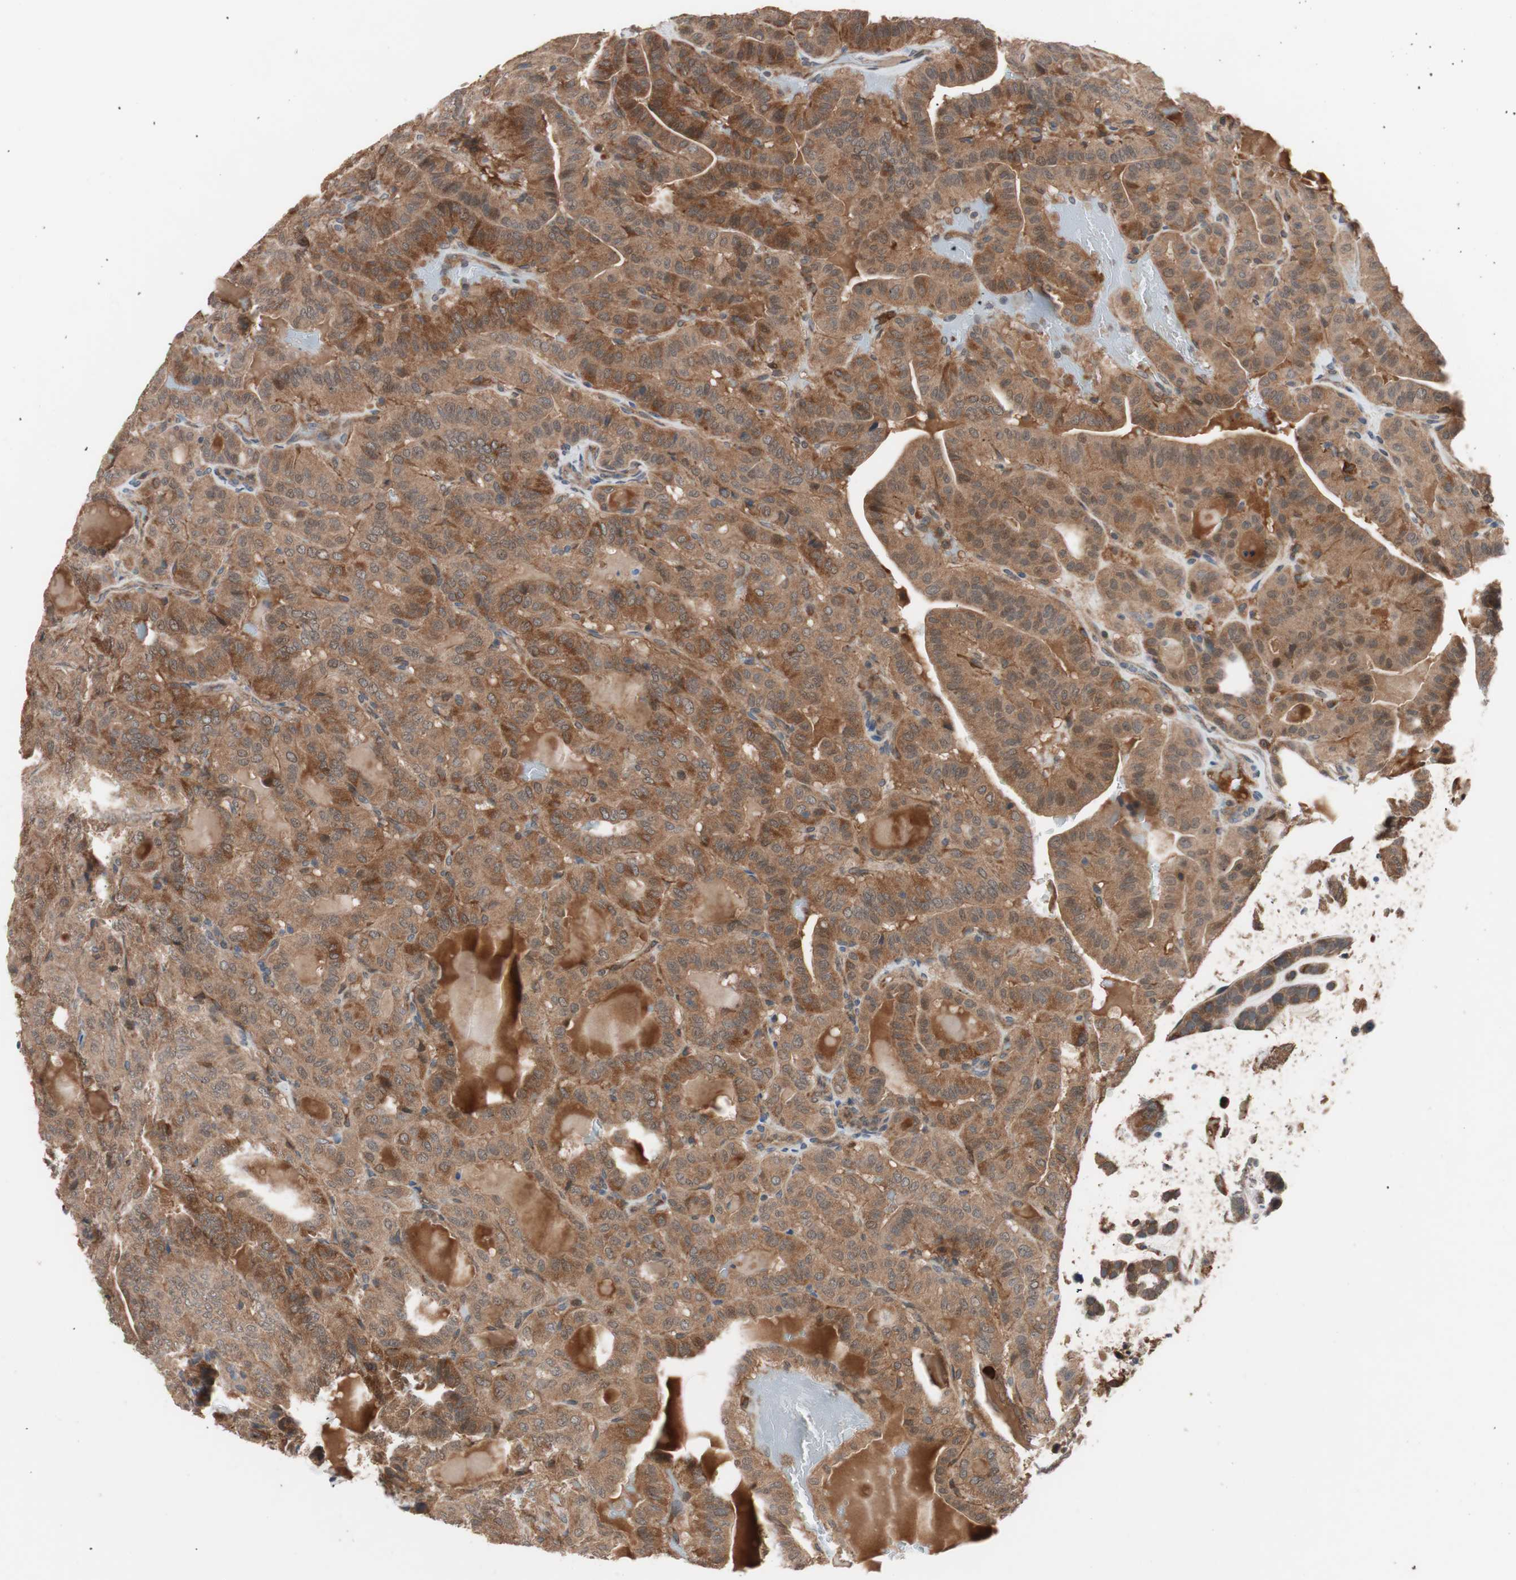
{"staining": {"intensity": "moderate", "quantity": ">75%", "location": "cytoplasmic/membranous"}, "tissue": "thyroid cancer", "cell_type": "Tumor cells", "image_type": "cancer", "snomed": [{"axis": "morphology", "description": "Papillary adenocarcinoma, NOS"}, {"axis": "topography", "description": "Thyroid gland"}], "caption": "Immunohistochemical staining of human thyroid cancer (papillary adenocarcinoma) shows medium levels of moderate cytoplasmic/membranous positivity in about >75% of tumor cells. (DAB (3,3'-diaminobenzidine) IHC, brown staining for protein, blue staining for nuclei).", "gene": "HMBS", "patient": {"sex": "male", "age": 77}}